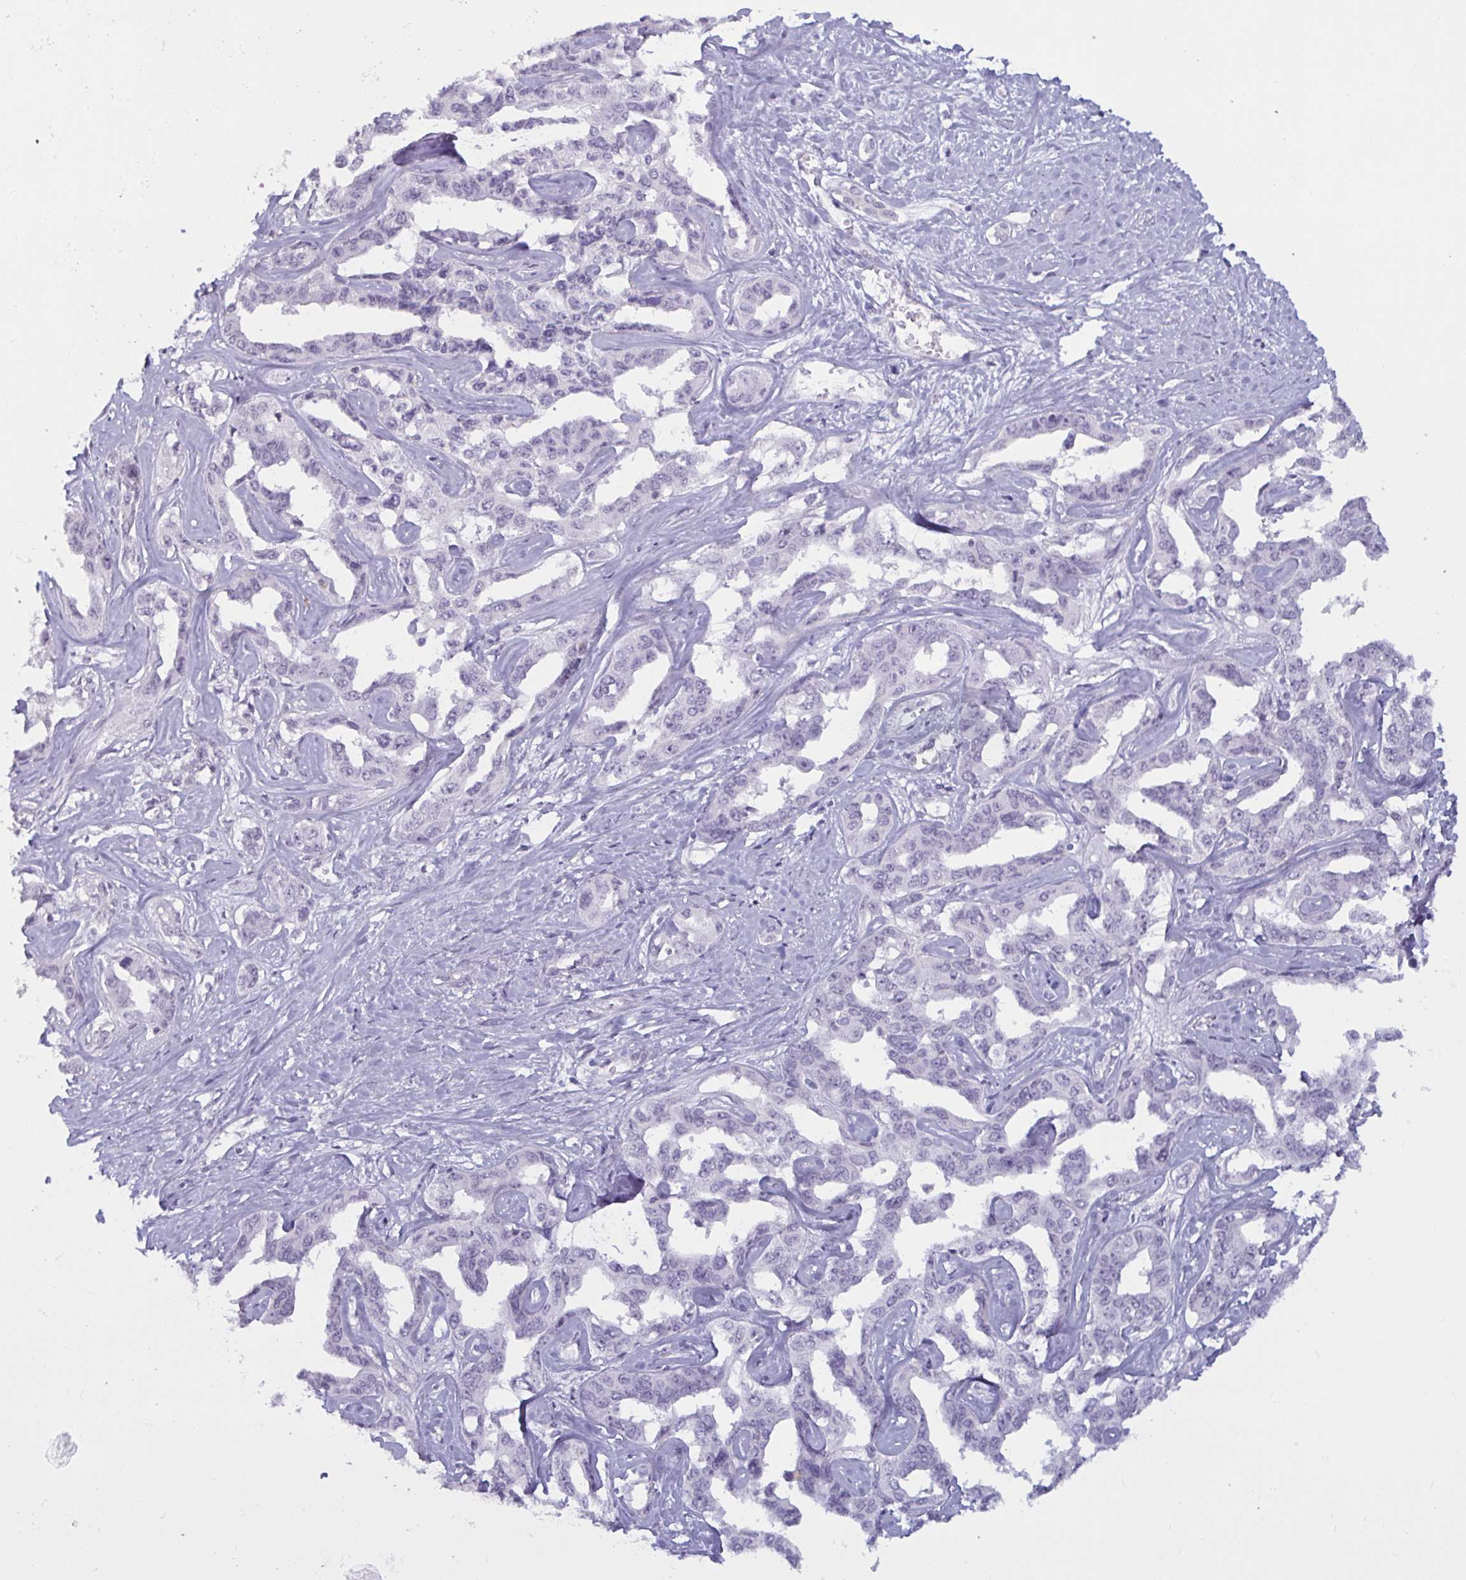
{"staining": {"intensity": "negative", "quantity": "none", "location": "none"}, "tissue": "liver cancer", "cell_type": "Tumor cells", "image_type": "cancer", "snomed": [{"axis": "morphology", "description": "Cholangiocarcinoma"}, {"axis": "topography", "description": "Liver"}], "caption": "Image shows no significant protein staining in tumor cells of liver cancer.", "gene": "TBC1D4", "patient": {"sex": "male", "age": 59}}